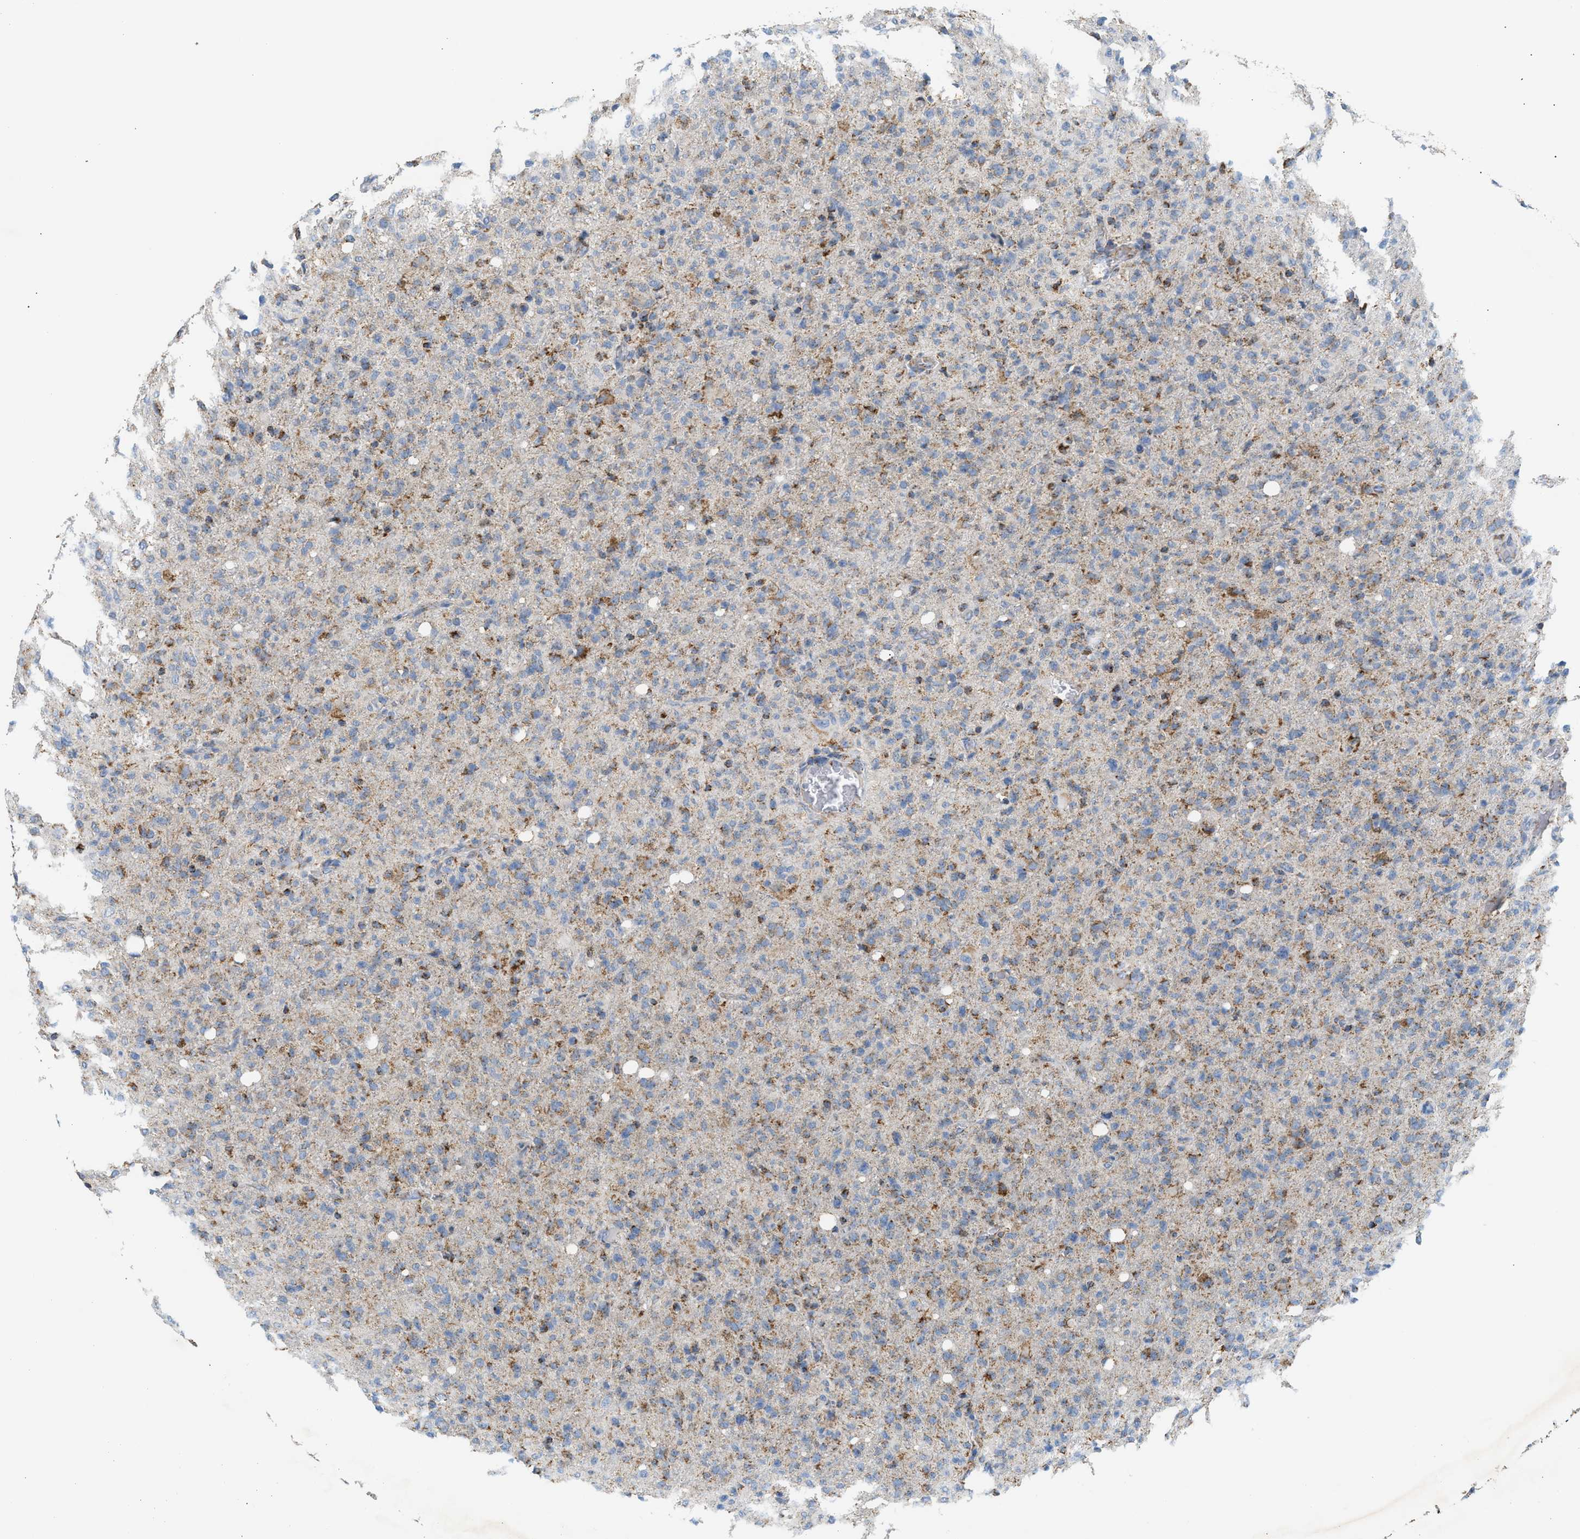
{"staining": {"intensity": "moderate", "quantity": "25%-75%", "location": "cytoplasmic/membranous"}, "tissue": "glioma", "cell_type": "Tumor cells", "image_type": "cancer", "snomed": [{"axis": "morphology", "description": "Glioma, malignant, High grade"}, {"axis": "topography", "description": "Brain"}], "caption": "Immunohistochemistry (IHC) (DAB) staining of glioma reveals moderate cytoplasmic/membranous protein staining in about 25%-75% of tumor cells.", "gene": "OGDH", "patient": {"sex": "female", "age": 57}}